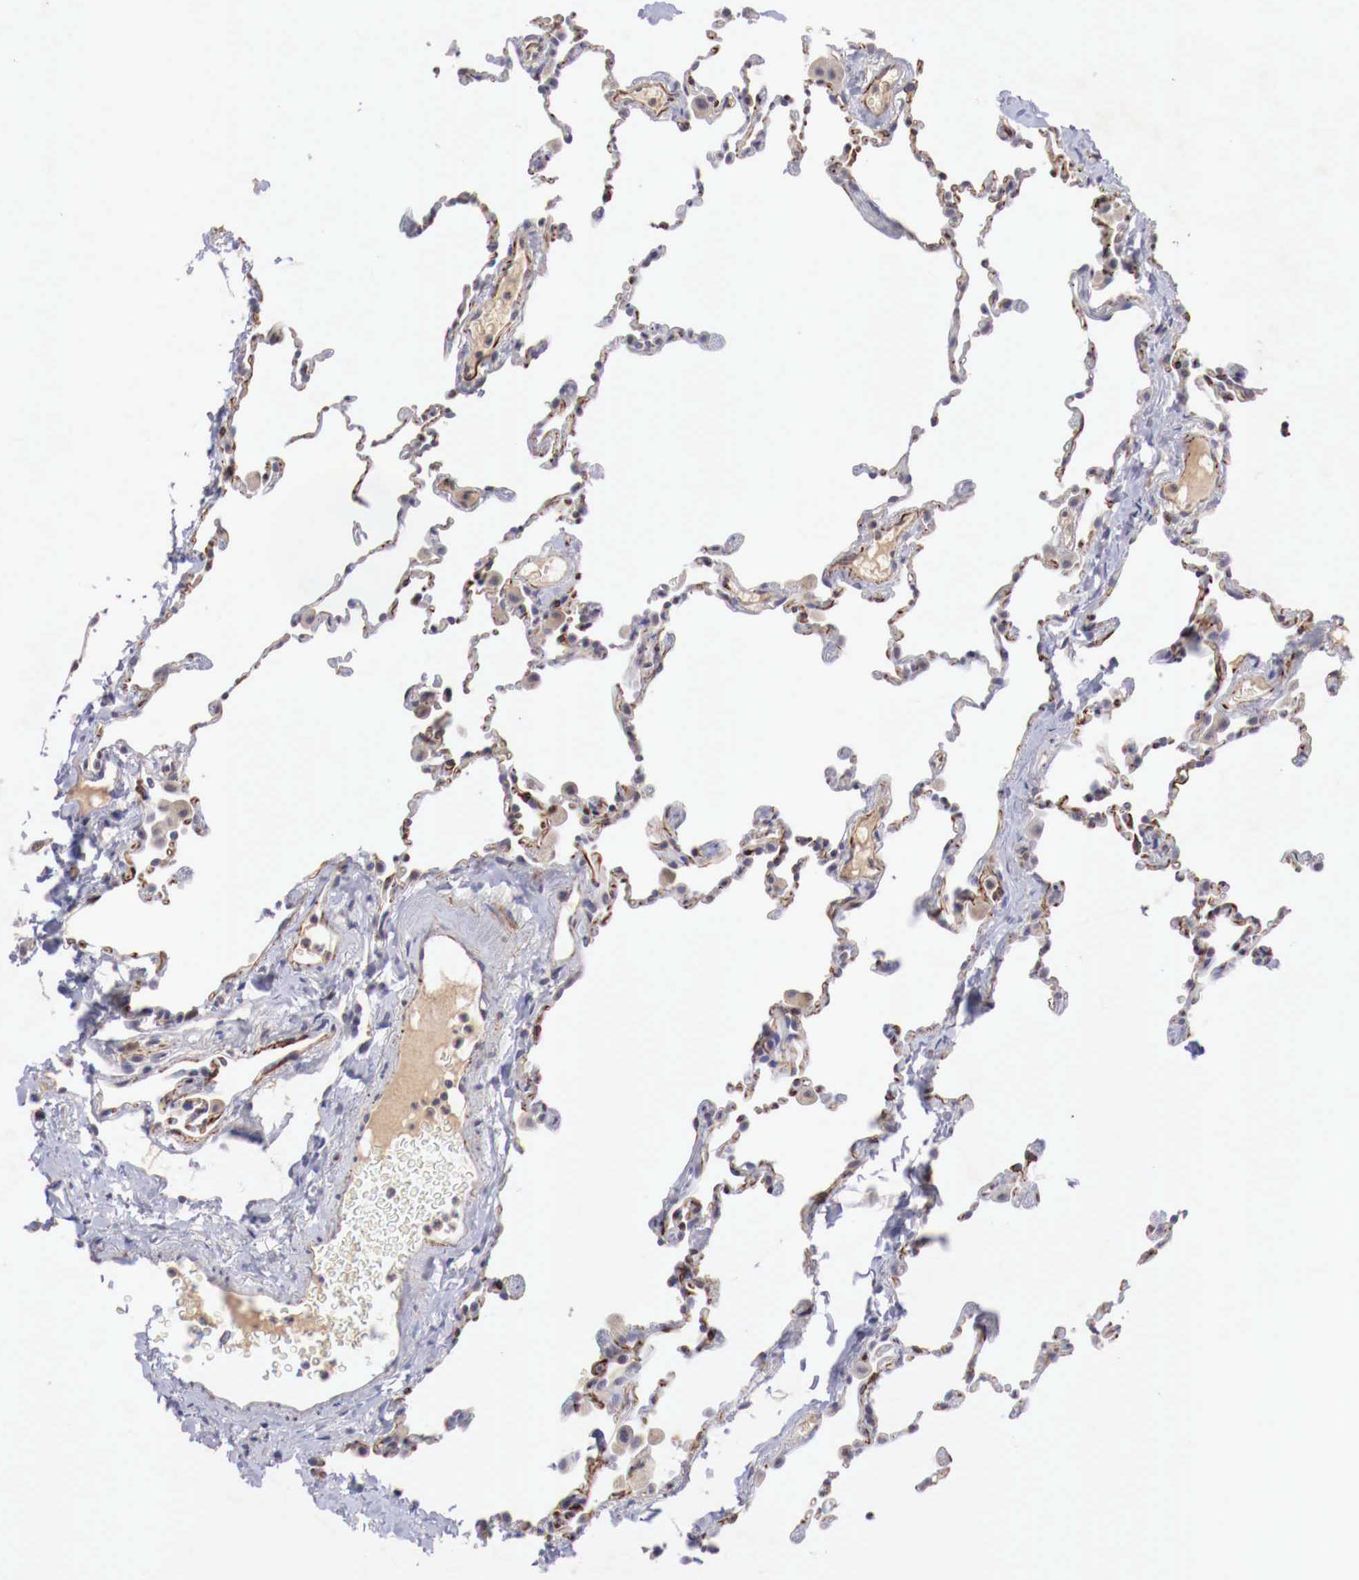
{"staining": {"intensity": "negative", "quantity": "none", "location": "none"}, "tissue": "lung", "cell_type": "Alveolar cells", "image_type": "normal", "snomed": [{"axis": "morphology", "description": "Normal tissue, NOS"}, {"axis": "topography", "description": "Lung"}], "caption": "Alveolar cells show no significant protein staining in normal lung. (Stains: DAB immunohistochemistry with hematoxylin counter stain, Microscopy: brightfield microscopy at high magnification).", "gene": "WT1", "patient": {"sex": "female", "age": 61}}